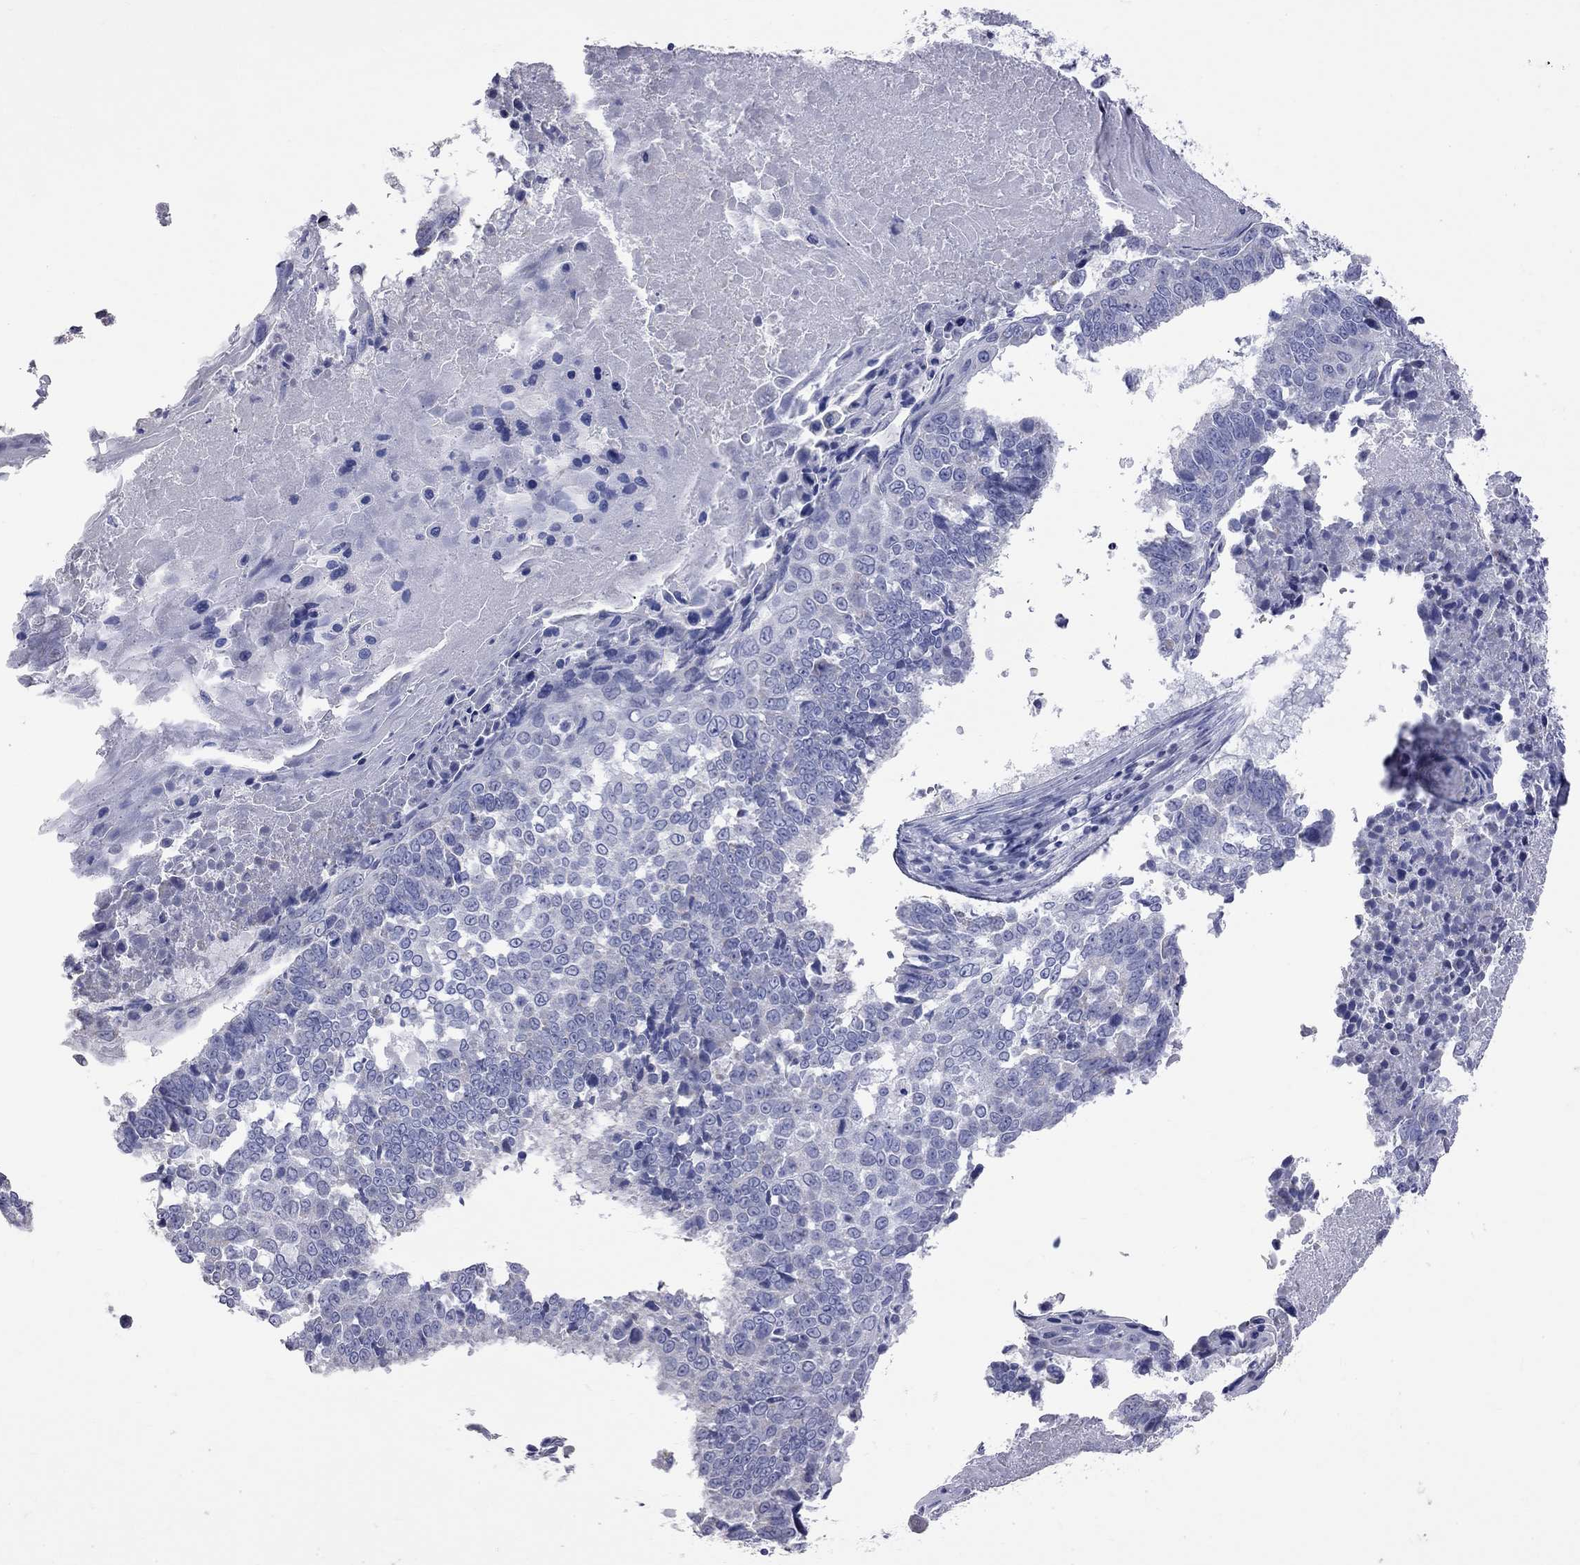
{"staining": {"intensity": "negative", "quantity": "none", "location": "none"}, "tissue": "lung cancer", "cell_type": "Tumor cells", "image_type": "cancer", "snomed": [{"axis": "morphology", "description": "Squamous cell carcinoma, NOS"}, {"axis": "topography", "description": "Lung"}], "caption": "Human lung cancer stained for a protein using immunohistochemistry (IHC) reveals no expression in tumor cells.", "gene": "KCND2", "patient": {"sex": "male", "age": 73}}